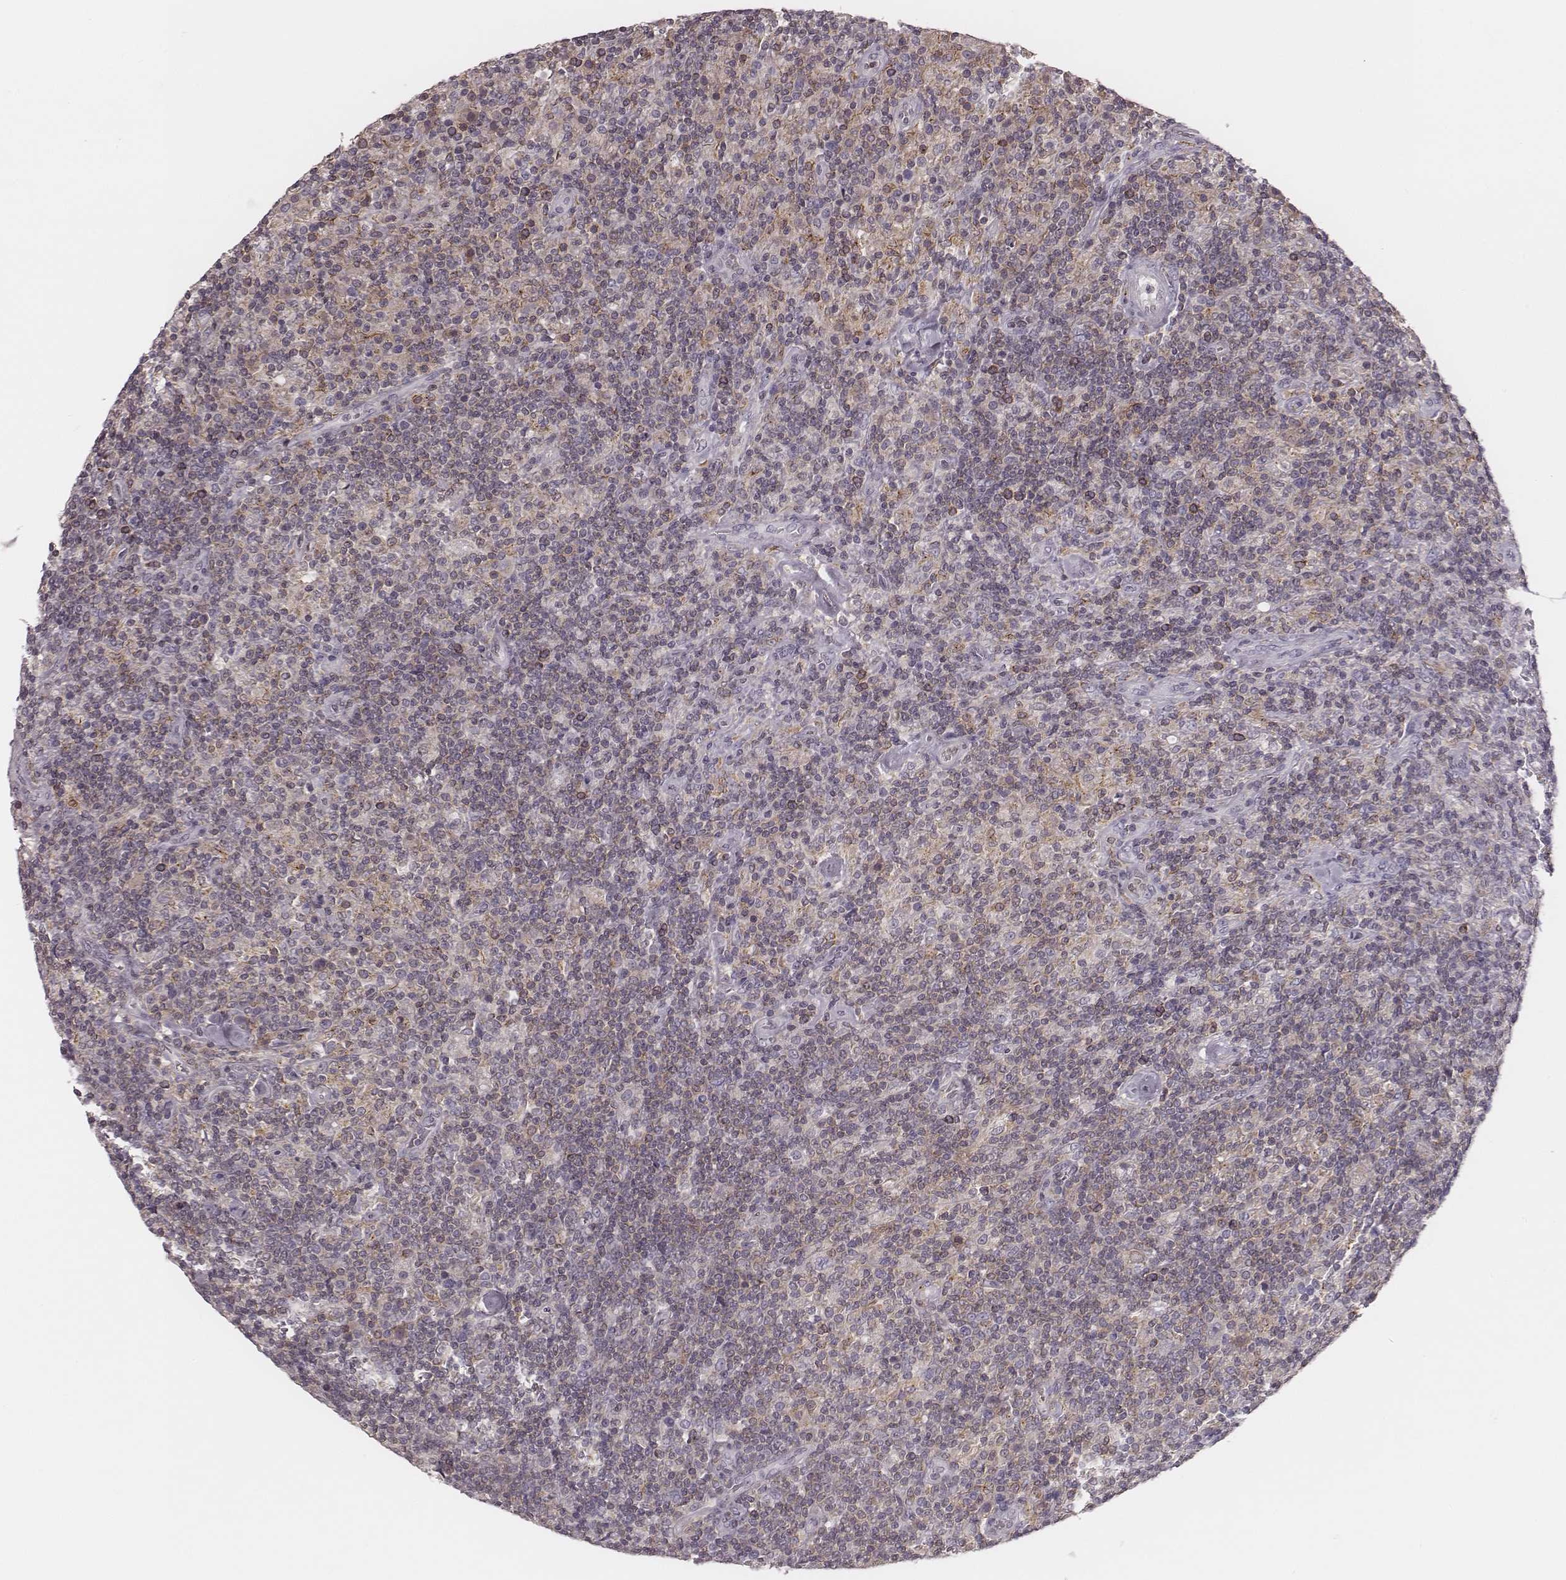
{"staining": {"intensity": "negative", "quantity": "none", "location": "none"}, "tissue": "lymphoma", "cell_type": "Tumor cells", "image_type": "cancer", "snomed": [{"axis": "morphology", "description": "Hodgkin's disease, NOS"}, {"axis": "topography", "description": "Lymph node"}], "caption": "Immunohistochemistry histopathology image of human lymphoma stained for a protein (brown), which displays no expression in tumor cells. Nuclei are stained in blue.", "gene": "MSX1", "patient": {"sex": "male", "age": 70}}